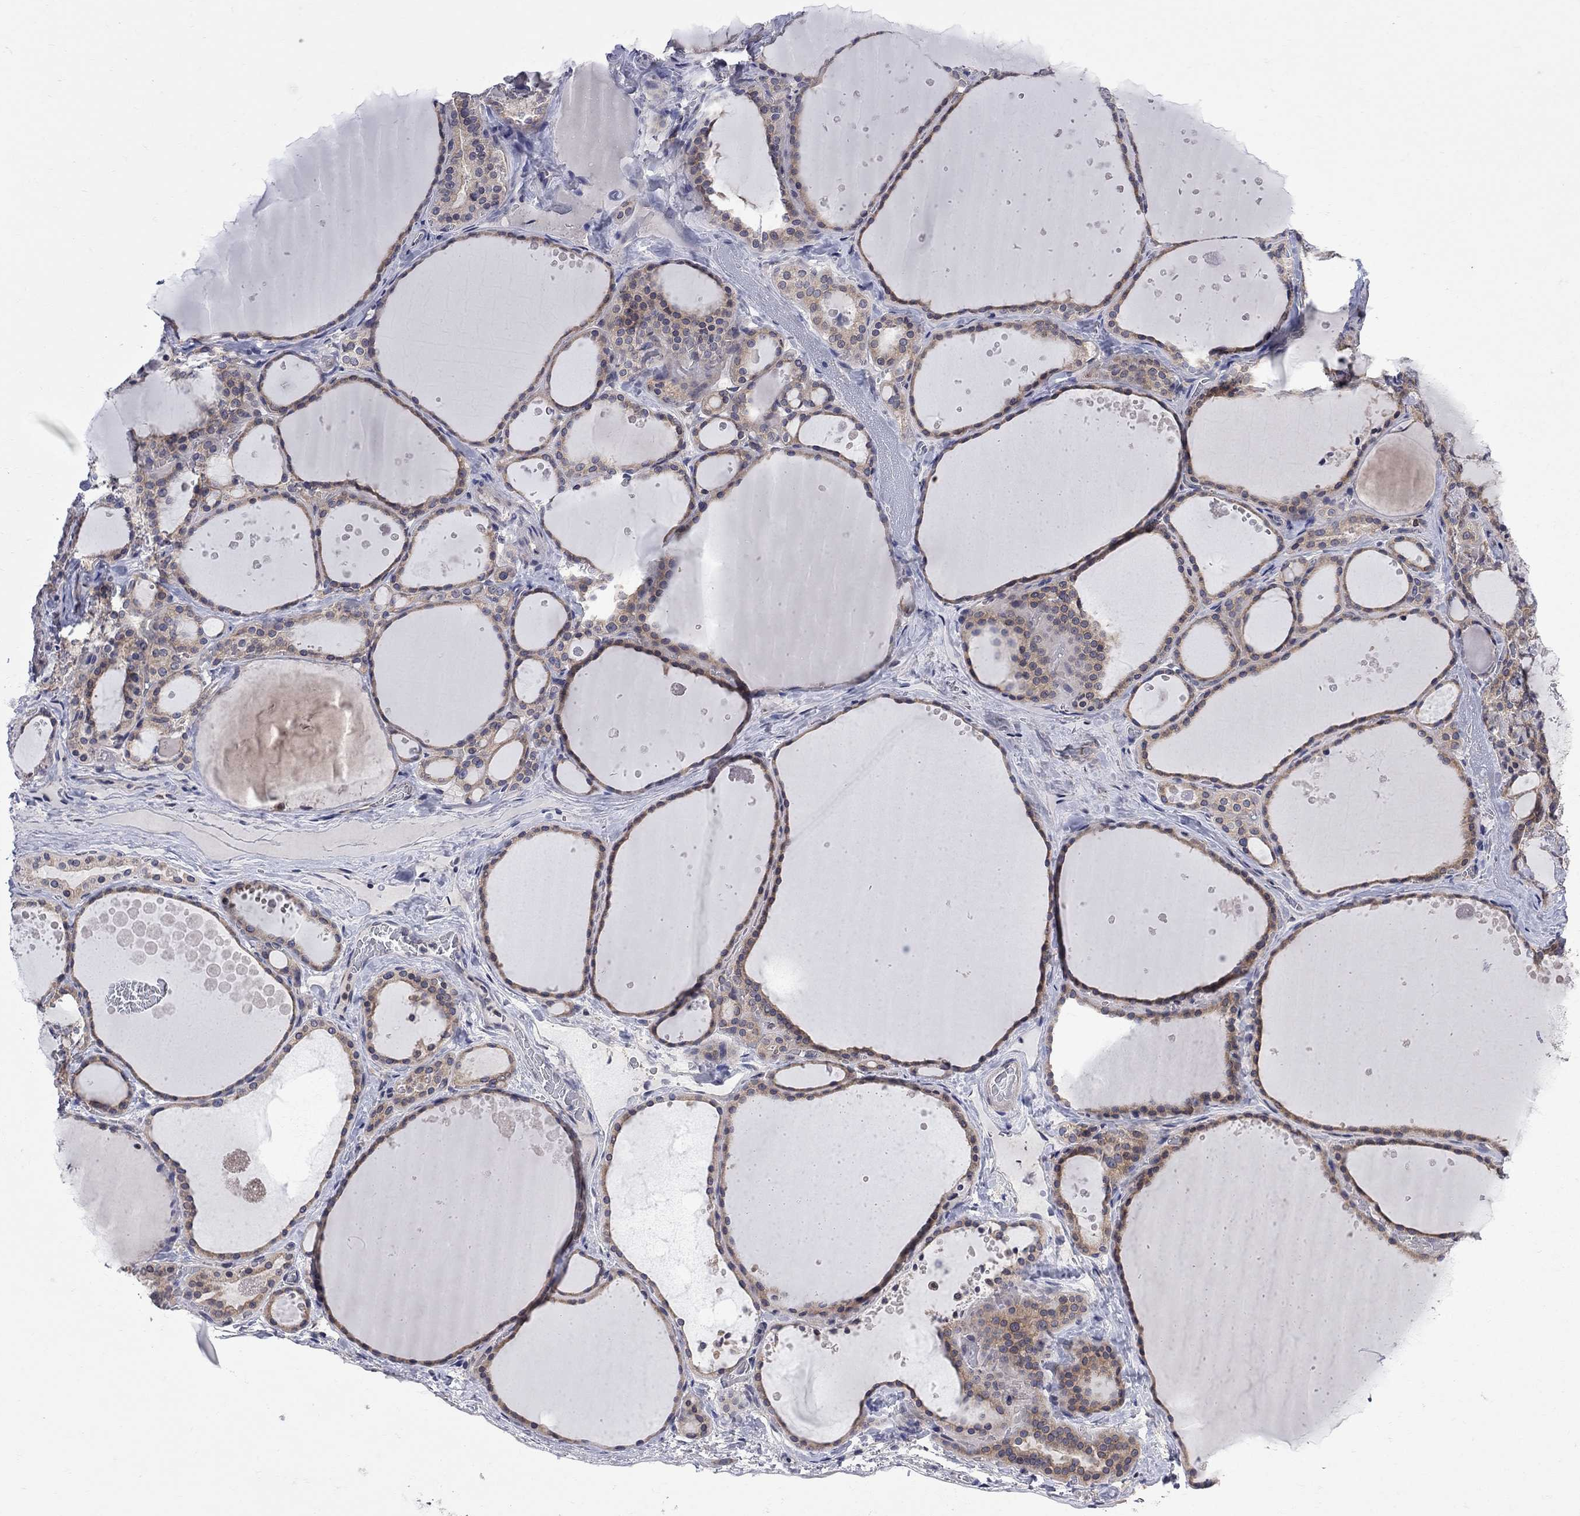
{"staining": {"intensity": "weak", "quantity": "25%-75%", "location": "cytoplasmic/membranous"}, "tissue": "thyroid gland", "cell_type": "Glandular cells", "image_type": "normal", "snomed": [{"axis": "morphology", "description": "Normal tissue, NOS"}, {"axis": "topography", "description": "Thyroid gland"}], "caption": "Thyroid gland stained for a protein demonstrates weak cytoplasmic/membranous positivity in glandular cells. Nuclei are stained in blue.", "gene": "CNOT11", "patient": {"sex": "male", "age": 63}}